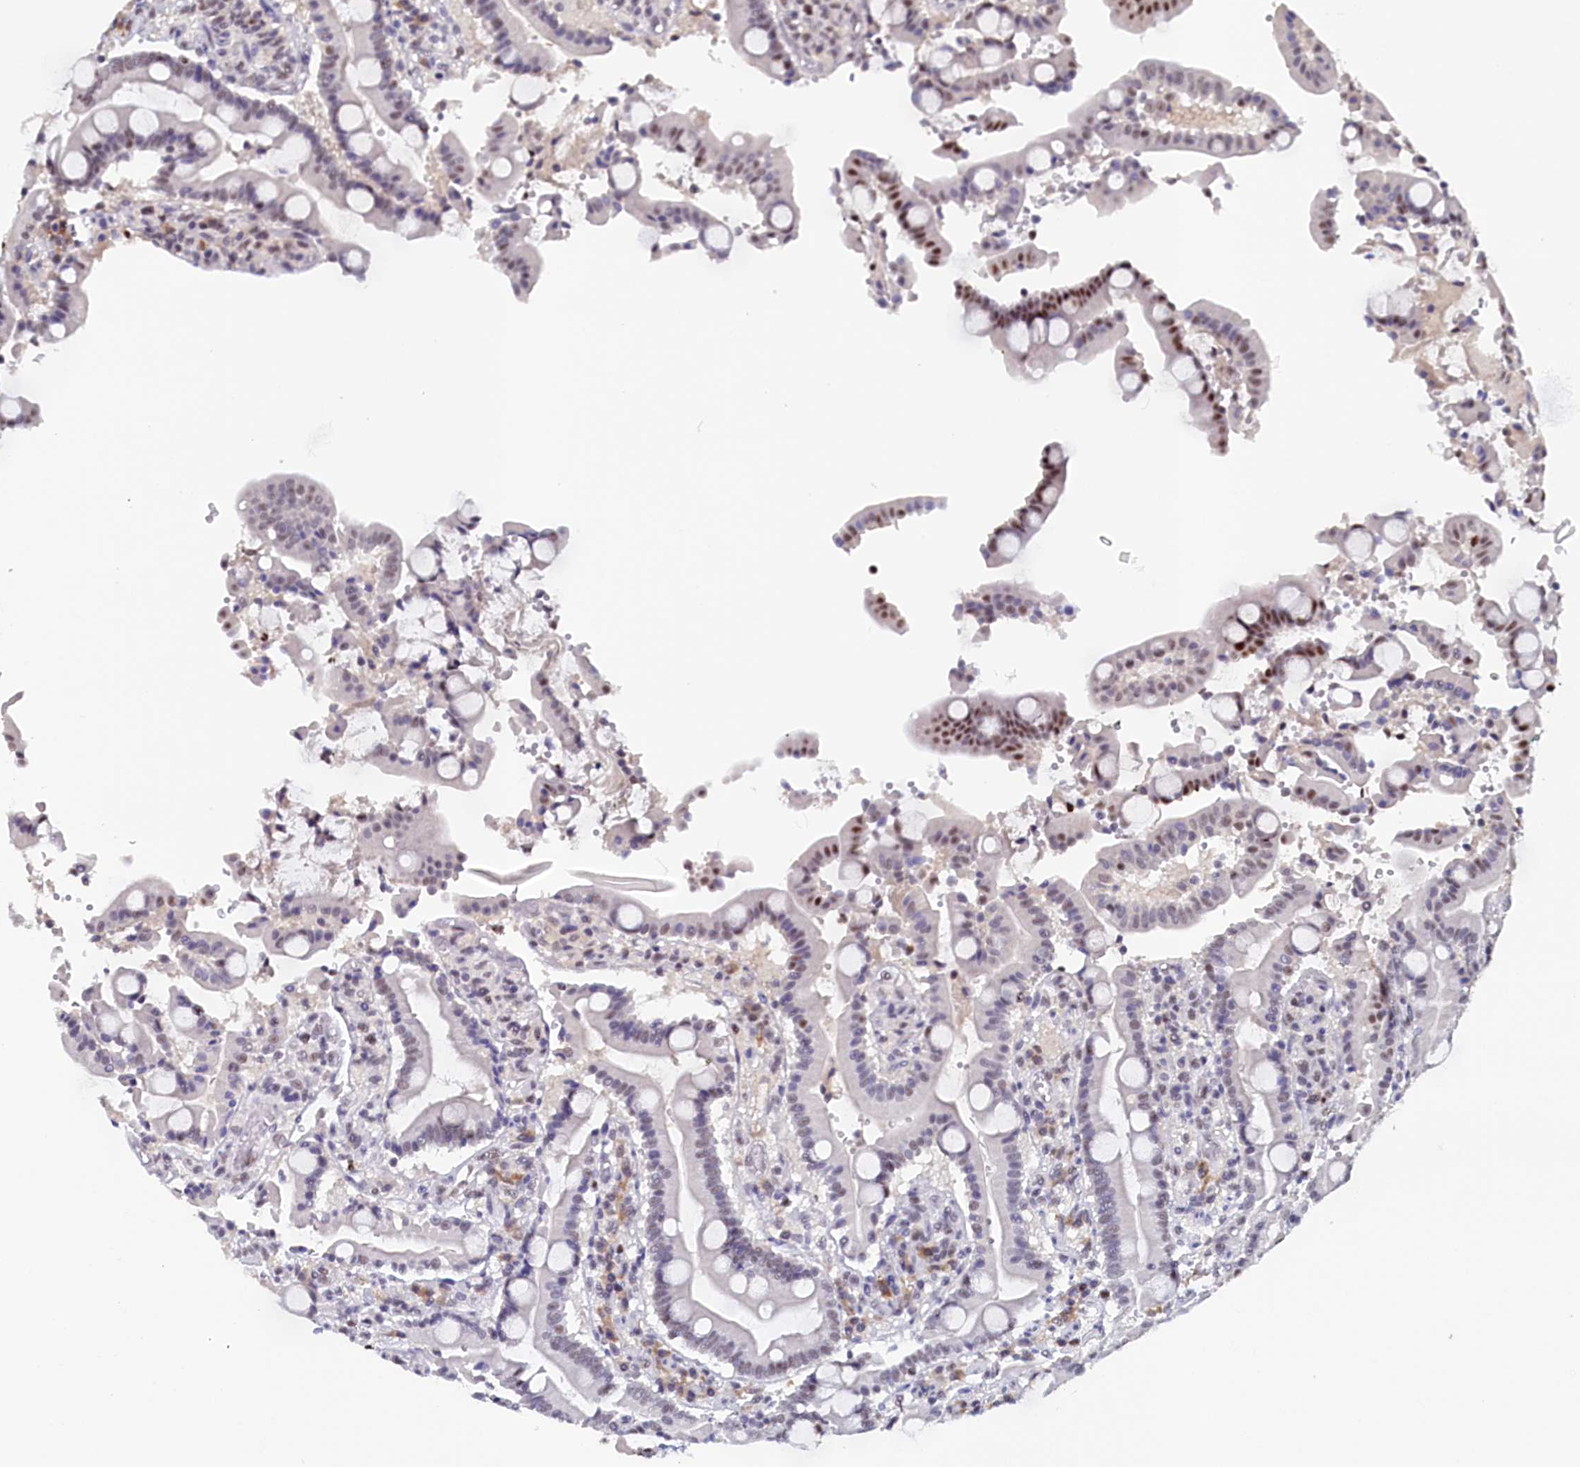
{"staining": {"intensity": "moderate", "quantity": "25%-75%", "location": "nuclear"}, "tissue": "duodenum", "cell_type": "Glandular cells", "image_type": "normal", "snomed": [{"axis": "morphology", "description": "Normal tissue, NOS"}, {"axis": "topography", "description": "Small intestine, NOS"}], "caption": "The histopathology image exhibits a brown stain indicating the presence of a protein in the nuclear of glandular cells in duodenum. (DAB (3,3'-diaminobenzidine) IHC with brightfield microscopy, high magnification).", "gene": "MOSPD3", "patient": {"sex": "female", "age": 71}}